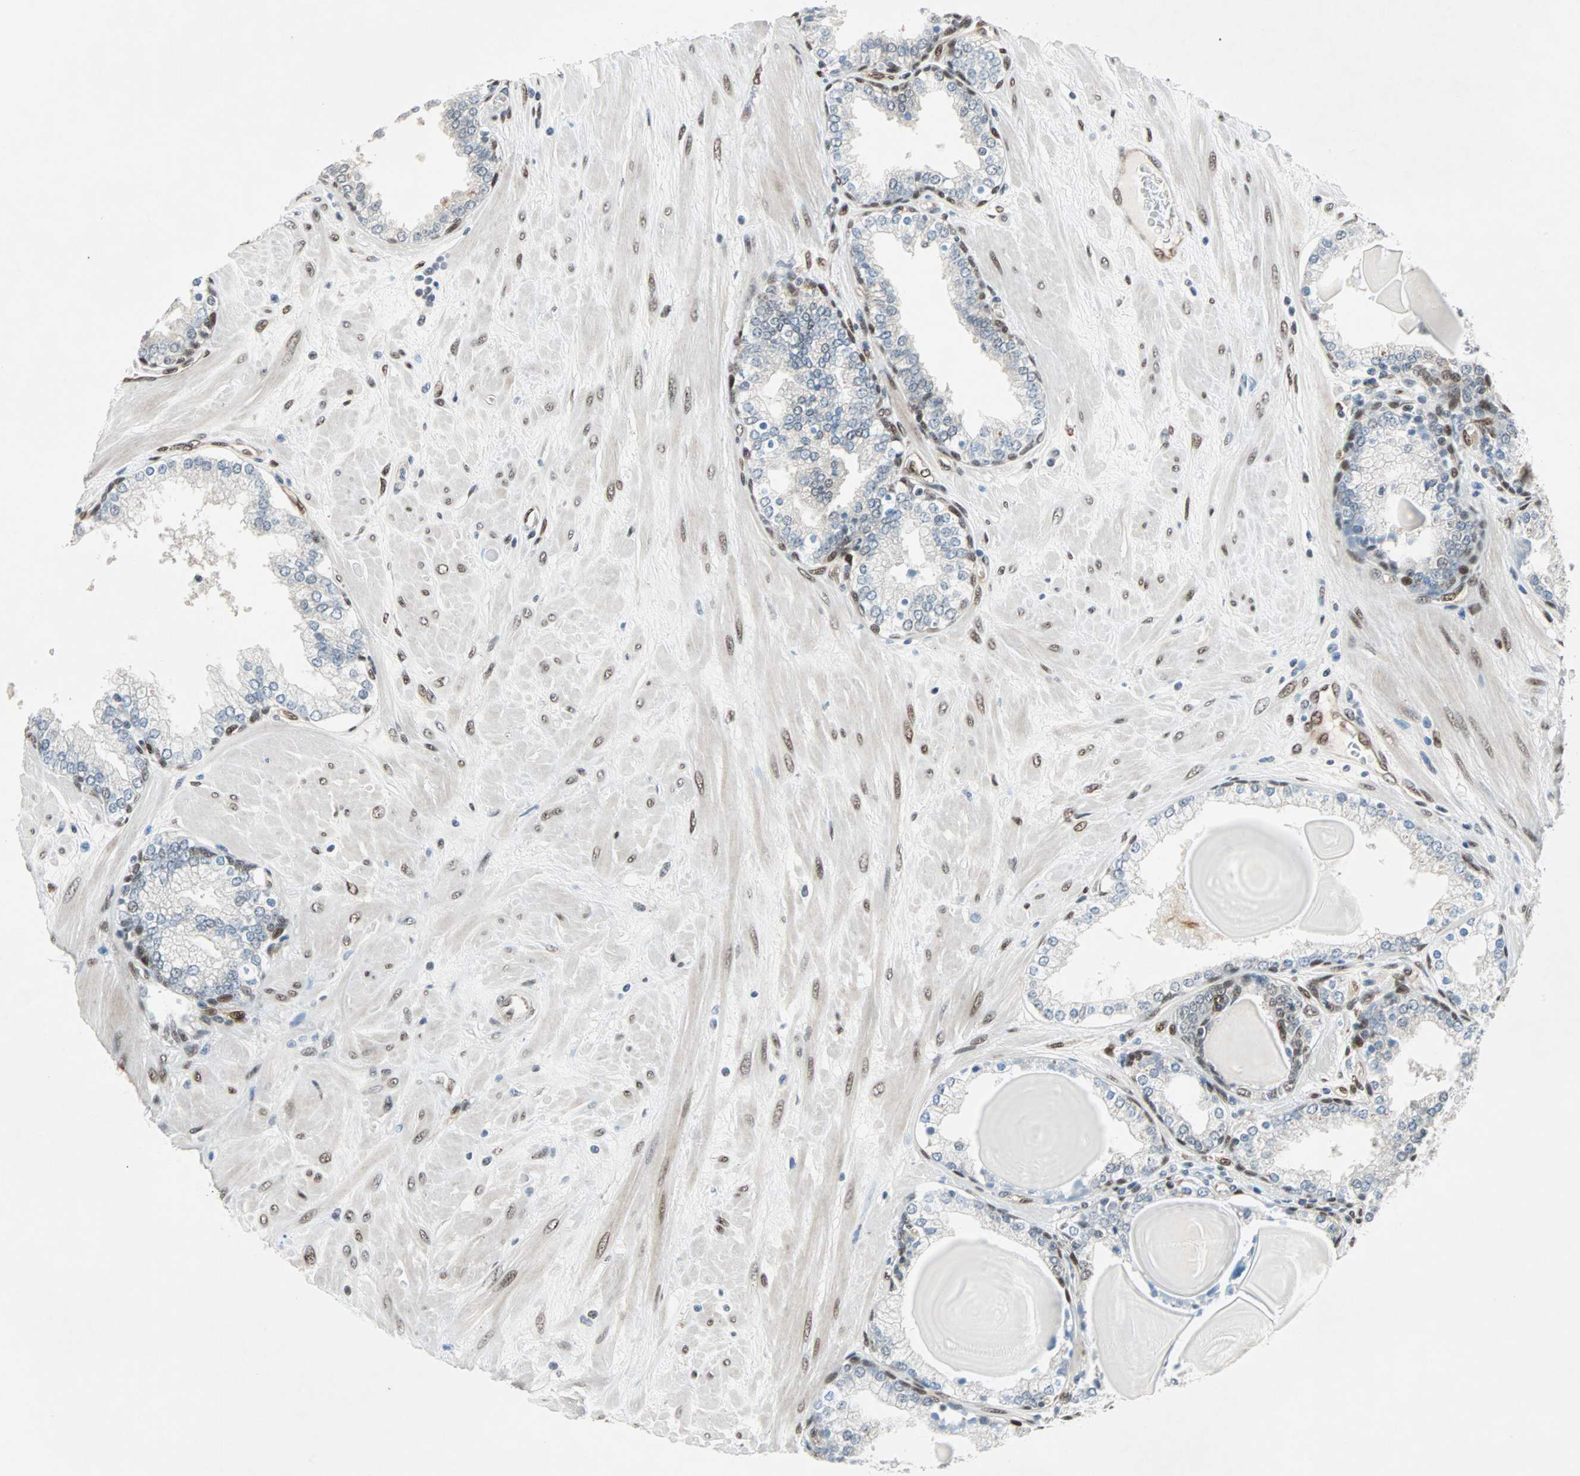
{"staining": {"intensity": "moderate", "quantity": "25%-75%", "location": "nuclear"}, "tissue": "prostate", "cell_type": "Glandular cells", "image_type": "normal", "snomed": [{"axis": "morphology", "description": "Normal tissue, NOS"}, {"axis": "topography", "description": "Prostate"}], "caption": "The histopathology image demonstrates immunohistochemical staining of unremarkable prostate. There is moderate nuclear expression is seen in approximately 25%-75% of glandular cells.", "gene": "WWTR1", "patient": {"sex": "male", "age": 51}}